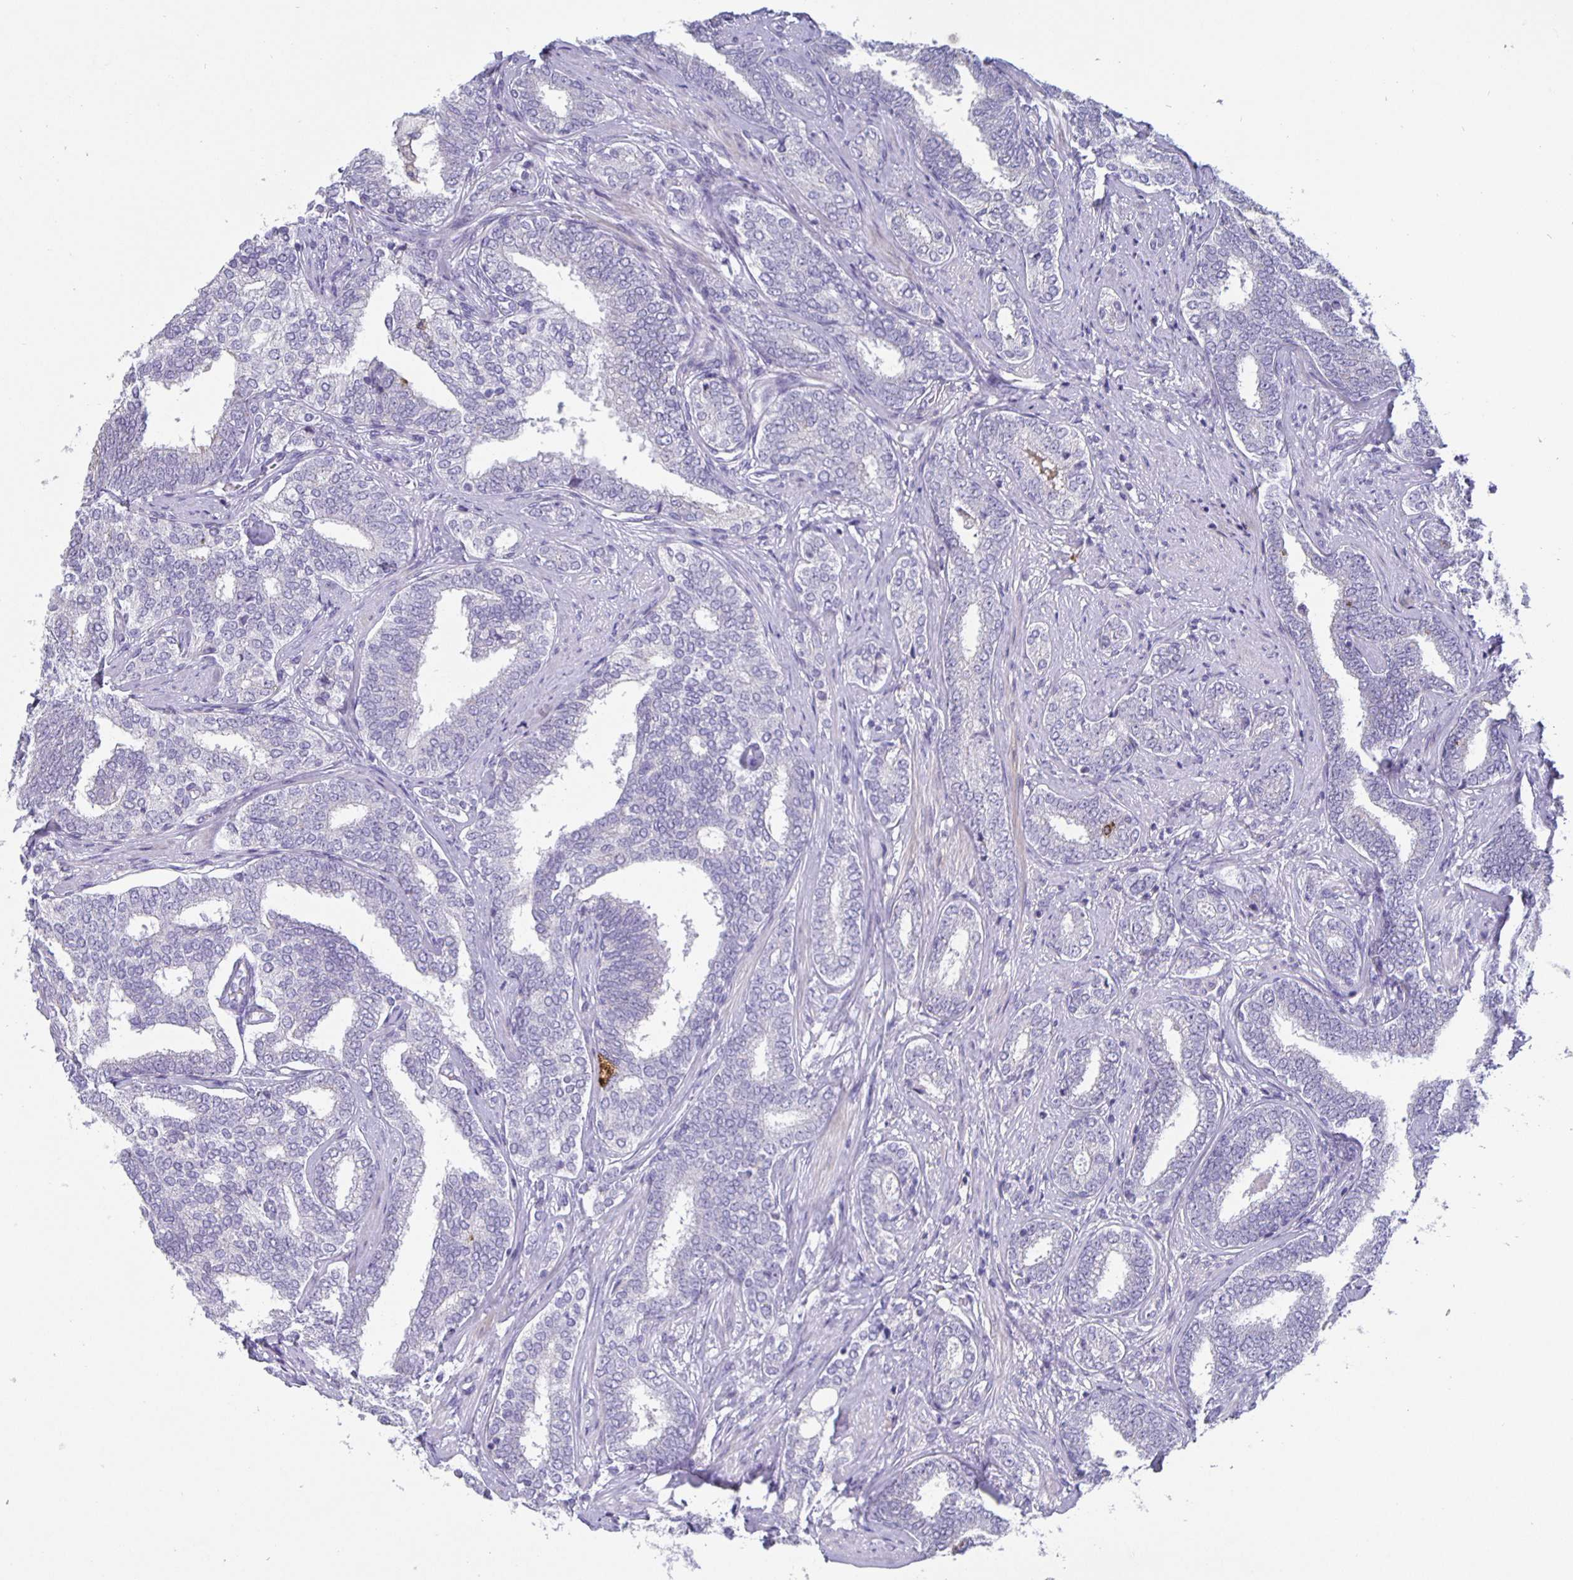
{"staining": {"intensity": "negative", "quantity": "none", "location": "none"}, "tissue": "prostate cancer", "cell_type": "Tumor cells", "image_type": "cancer", "snomed": [{"axis": "morphology", "description": "Adenocarcinoma, High grade"}, {"axis": "topography", "description": "Prostate"}], "caption": "This is a micrograph of immunohistochemistry staining of prostate cancer, which shows no expression in tumor cells.", "gene": "GDF15", "patient": {"sex": "male", "age": 72}}